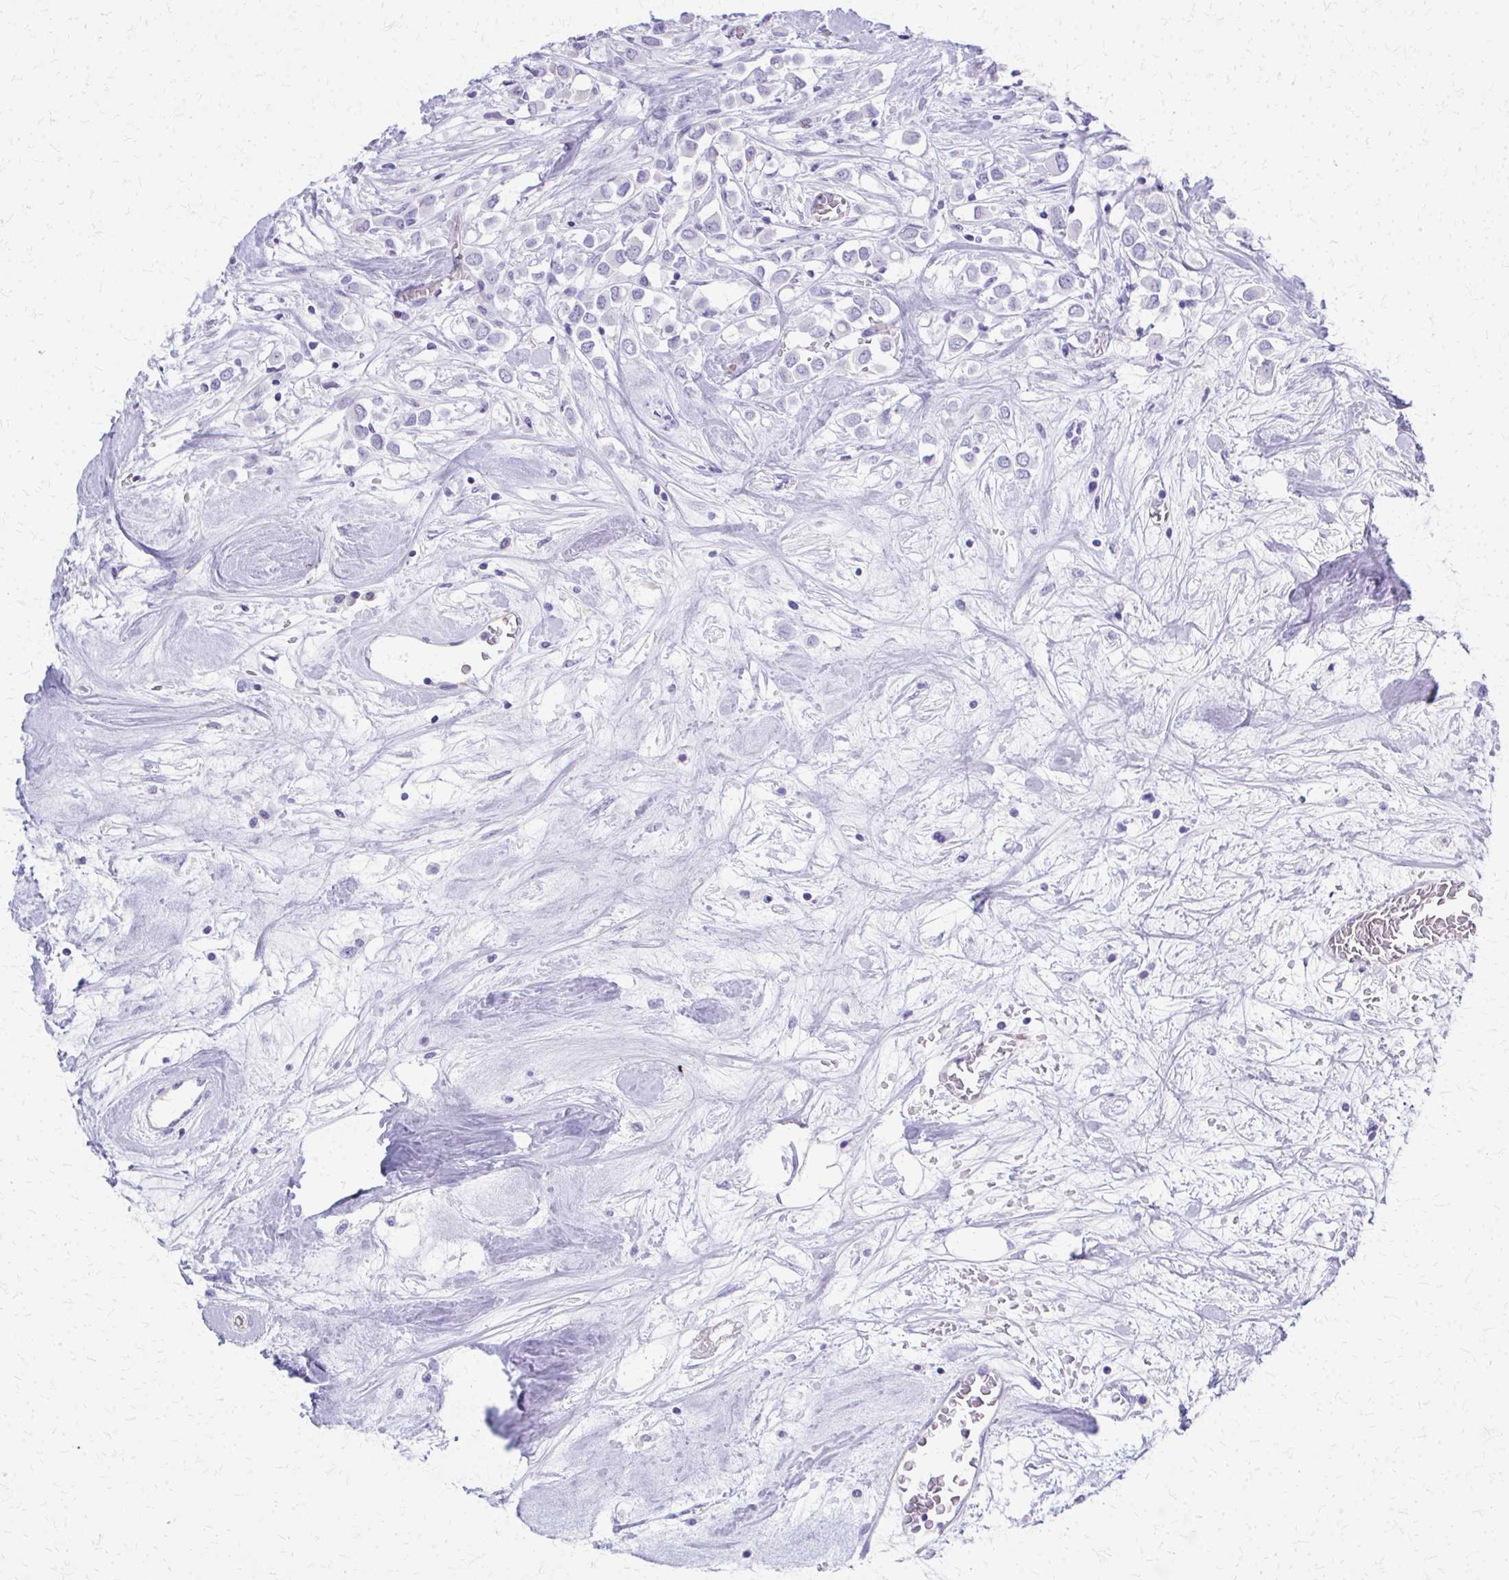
{"staining": {"intensity": "negative", "quantity": "none", "location": "none"}, "tissue": "breast cancer", "cell_type": "Tumor cells", "image_type": "cancer", "snomed": [{"axis": "morphology", "description": "Duct carcinoma"}, {"axis": "topography", "description": "Breast"}], "caption": "Tumor cells are negative for protein expression in human breast cancer (invasive ductal carcinoma). (DAB (3,3'-diaminobenzidine) immunohistochemistry (IHC), high magnification).", "gene": "TPSG1", "patient": {"sex": "female", "age": 61}}